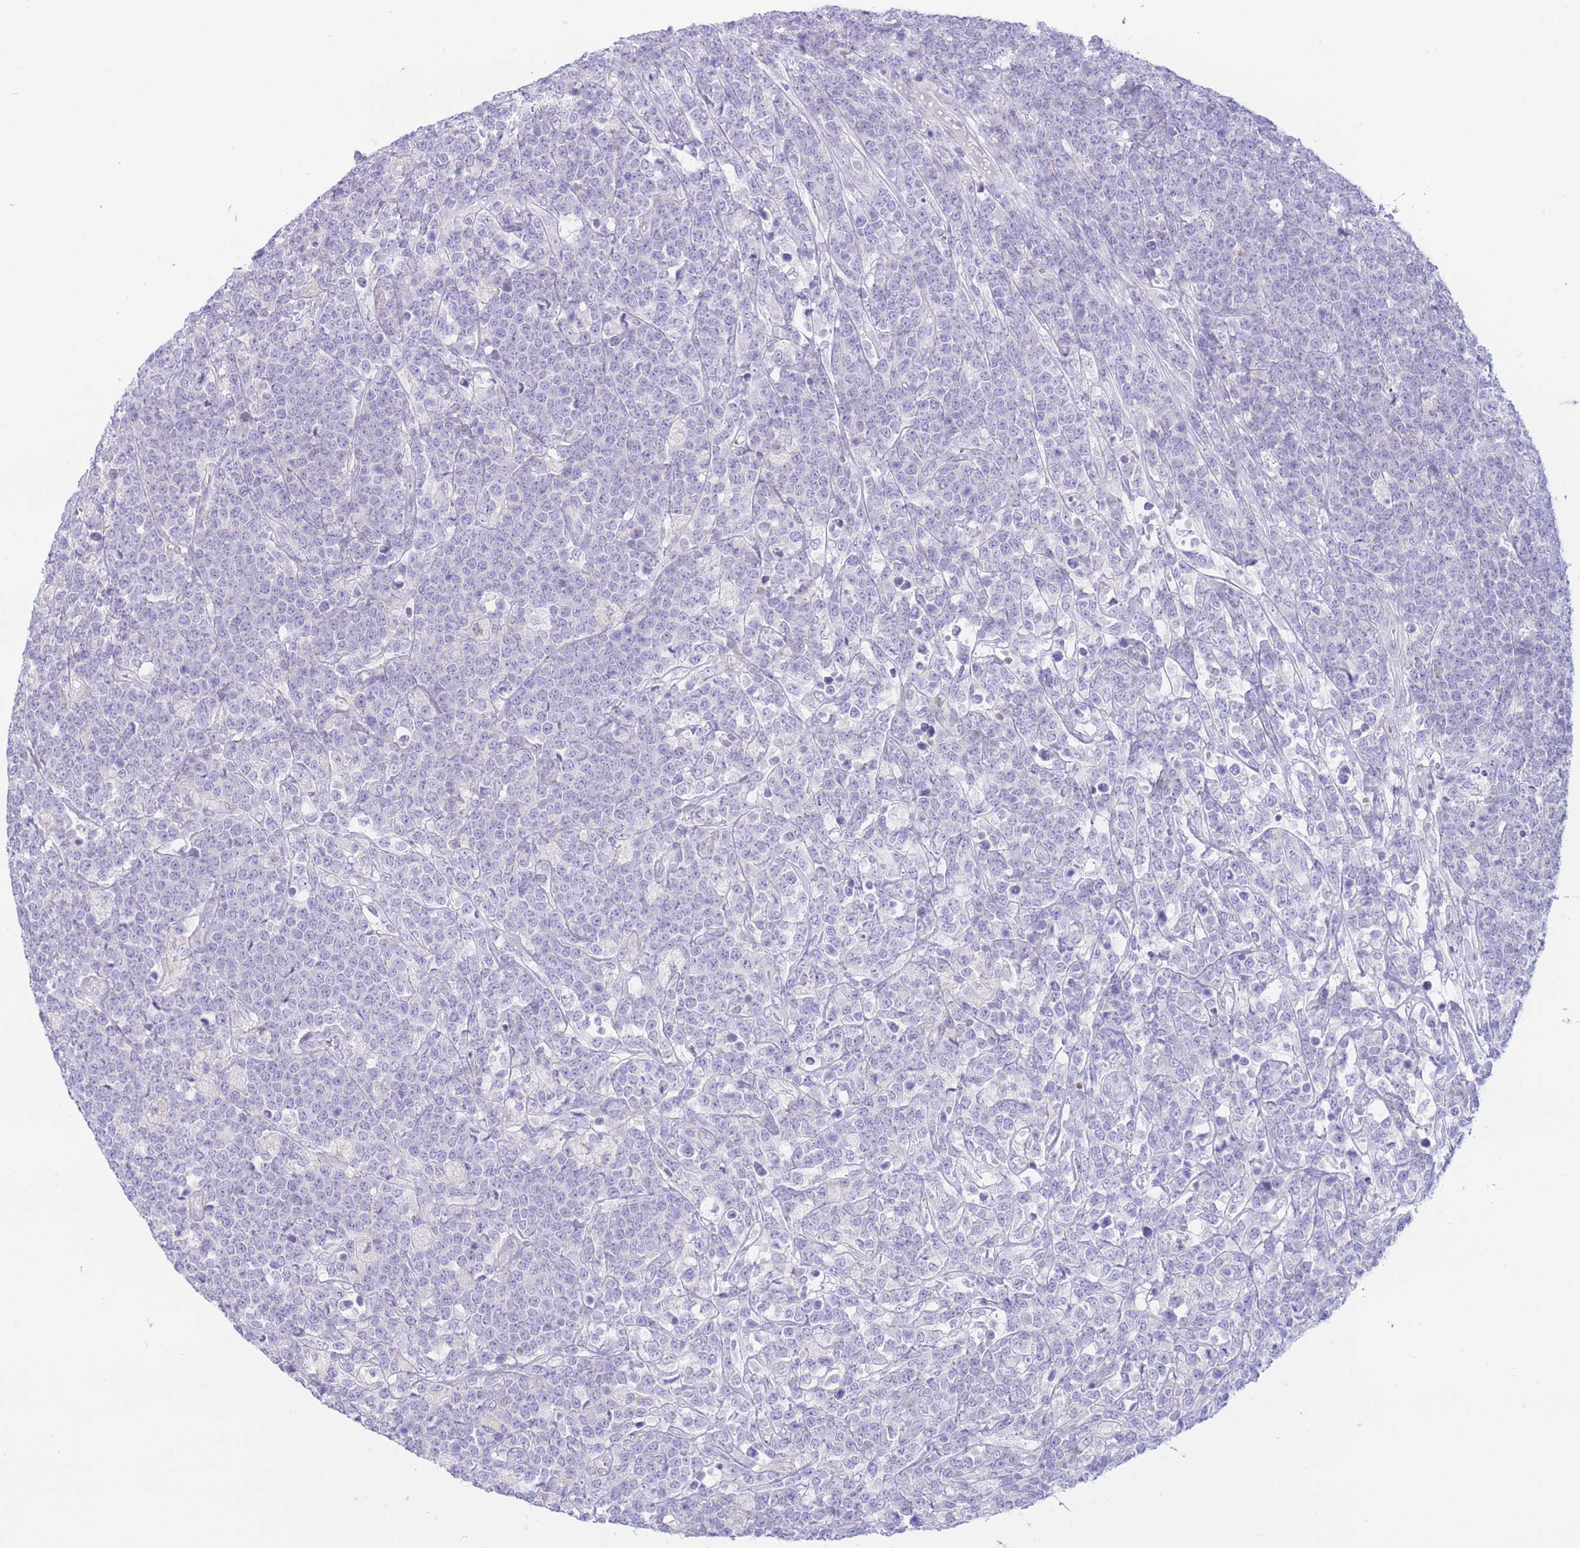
{"staining": {"intensity": "negative", "quantity": "none", "location": "none"}, "tissue": "lymphoma", "cell_type": "Tumor cells", "image_type": "cancer", "snomed": [{"axis": "morphology", "description": "Malignant lymphoma, non-Hodgkin's type, High grade"}, {"axis": "topography", "description": "Small intestine"}], "caption": "This is a micrograph of IHC staining of high-grade malignant lymphoma, non-Hodgkin's type, which shows no staining in tumor cells. The staining was performed using DAB to visualize the protein expression in brown, while the nuclei were stained in blue with hematoxylin (Magnification: 20x).", "gene": "RPL39L", "patient": {"sex": "male", "age": 8}}